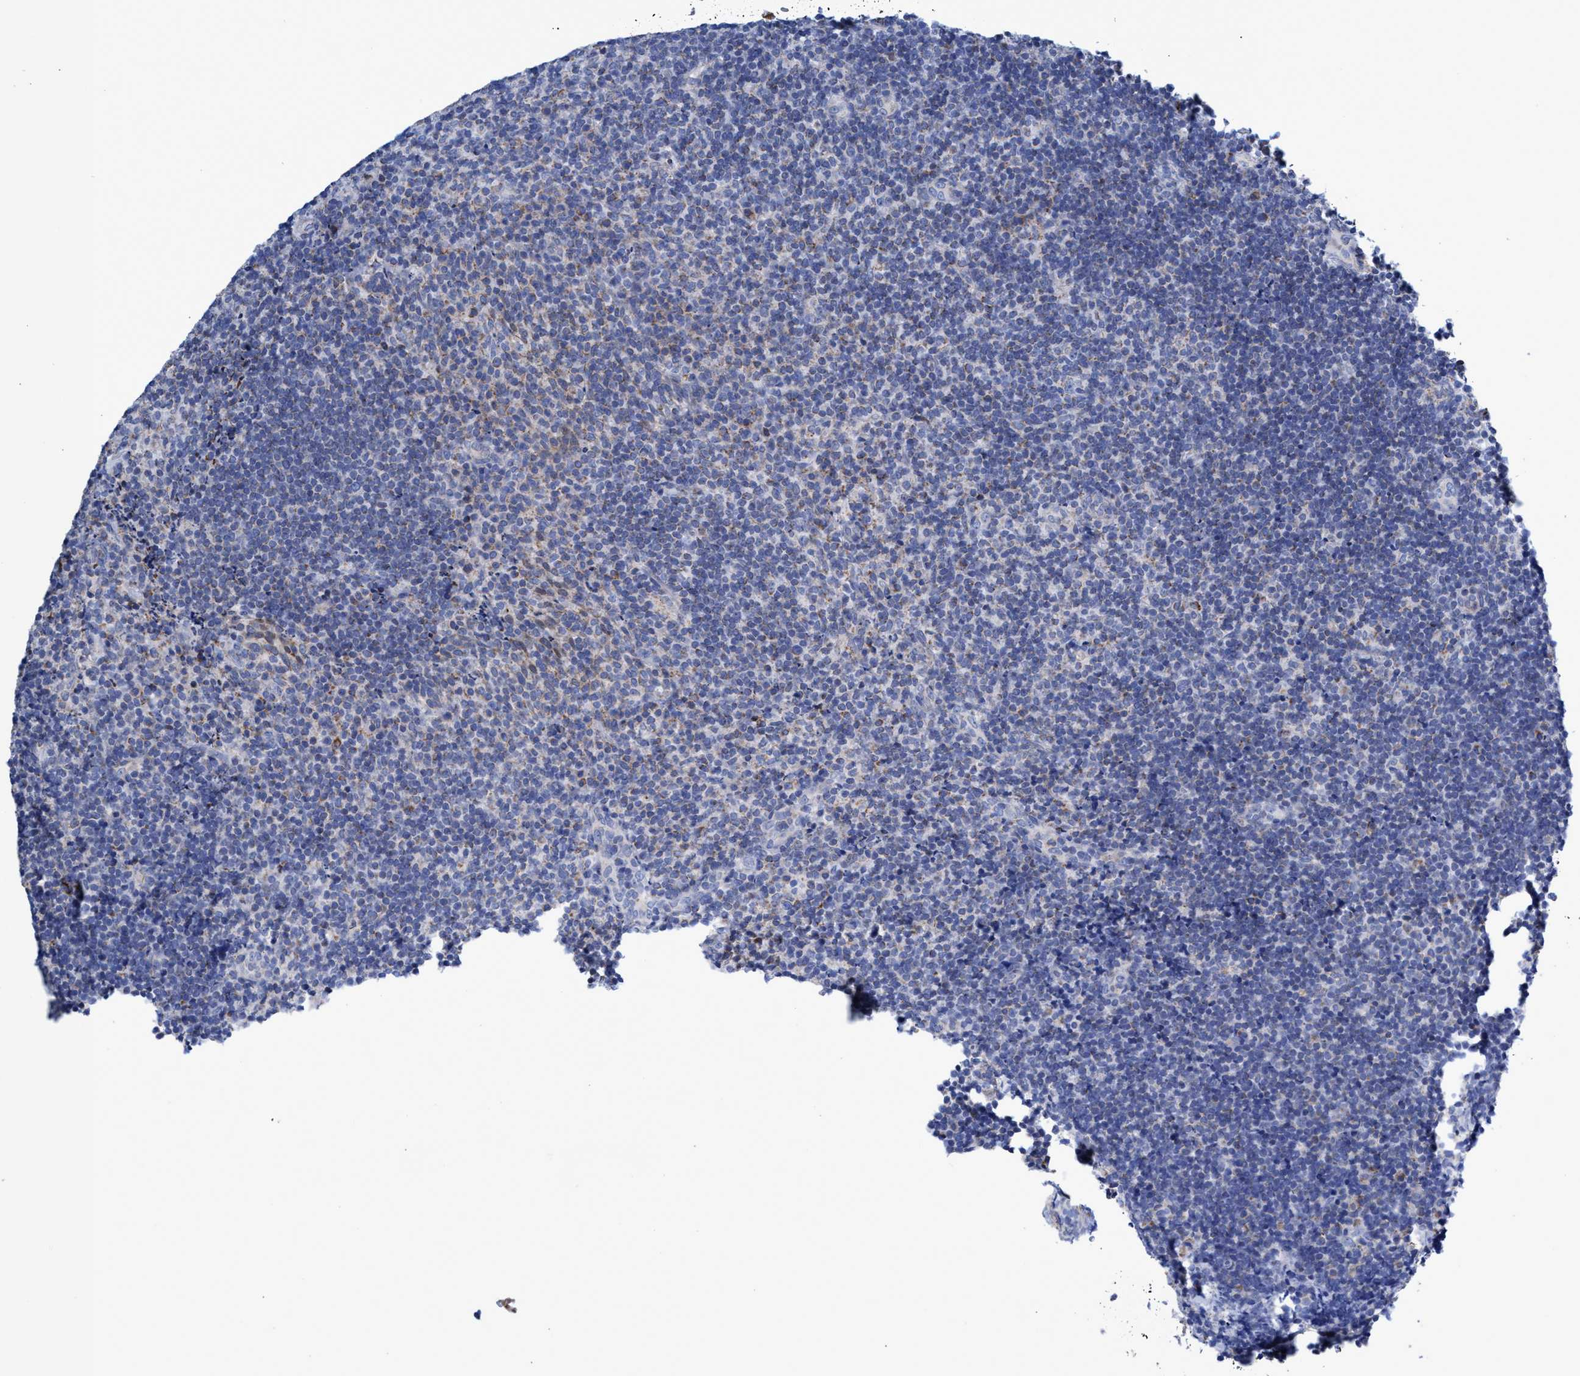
{"staining": {"intensity": "weak", "quantity": "<25%", "location": "cytoplasmic/membranous"}, "tissue": "lymphoma", "cell_type": "Tumor cells", "image_type": "cancer", "snomed": [{"axis": "morphology", "description": "Malignant lymphoma, non-Hodgkin's type, High grade"}, {"axis": "topography", "description": "Tonsil"}], "caption": "The photomicrograph reveals no staining of tumor cells in lymphoma.", "gene": "ZNF750", "patient": {"sex": "female", "age": 36}}